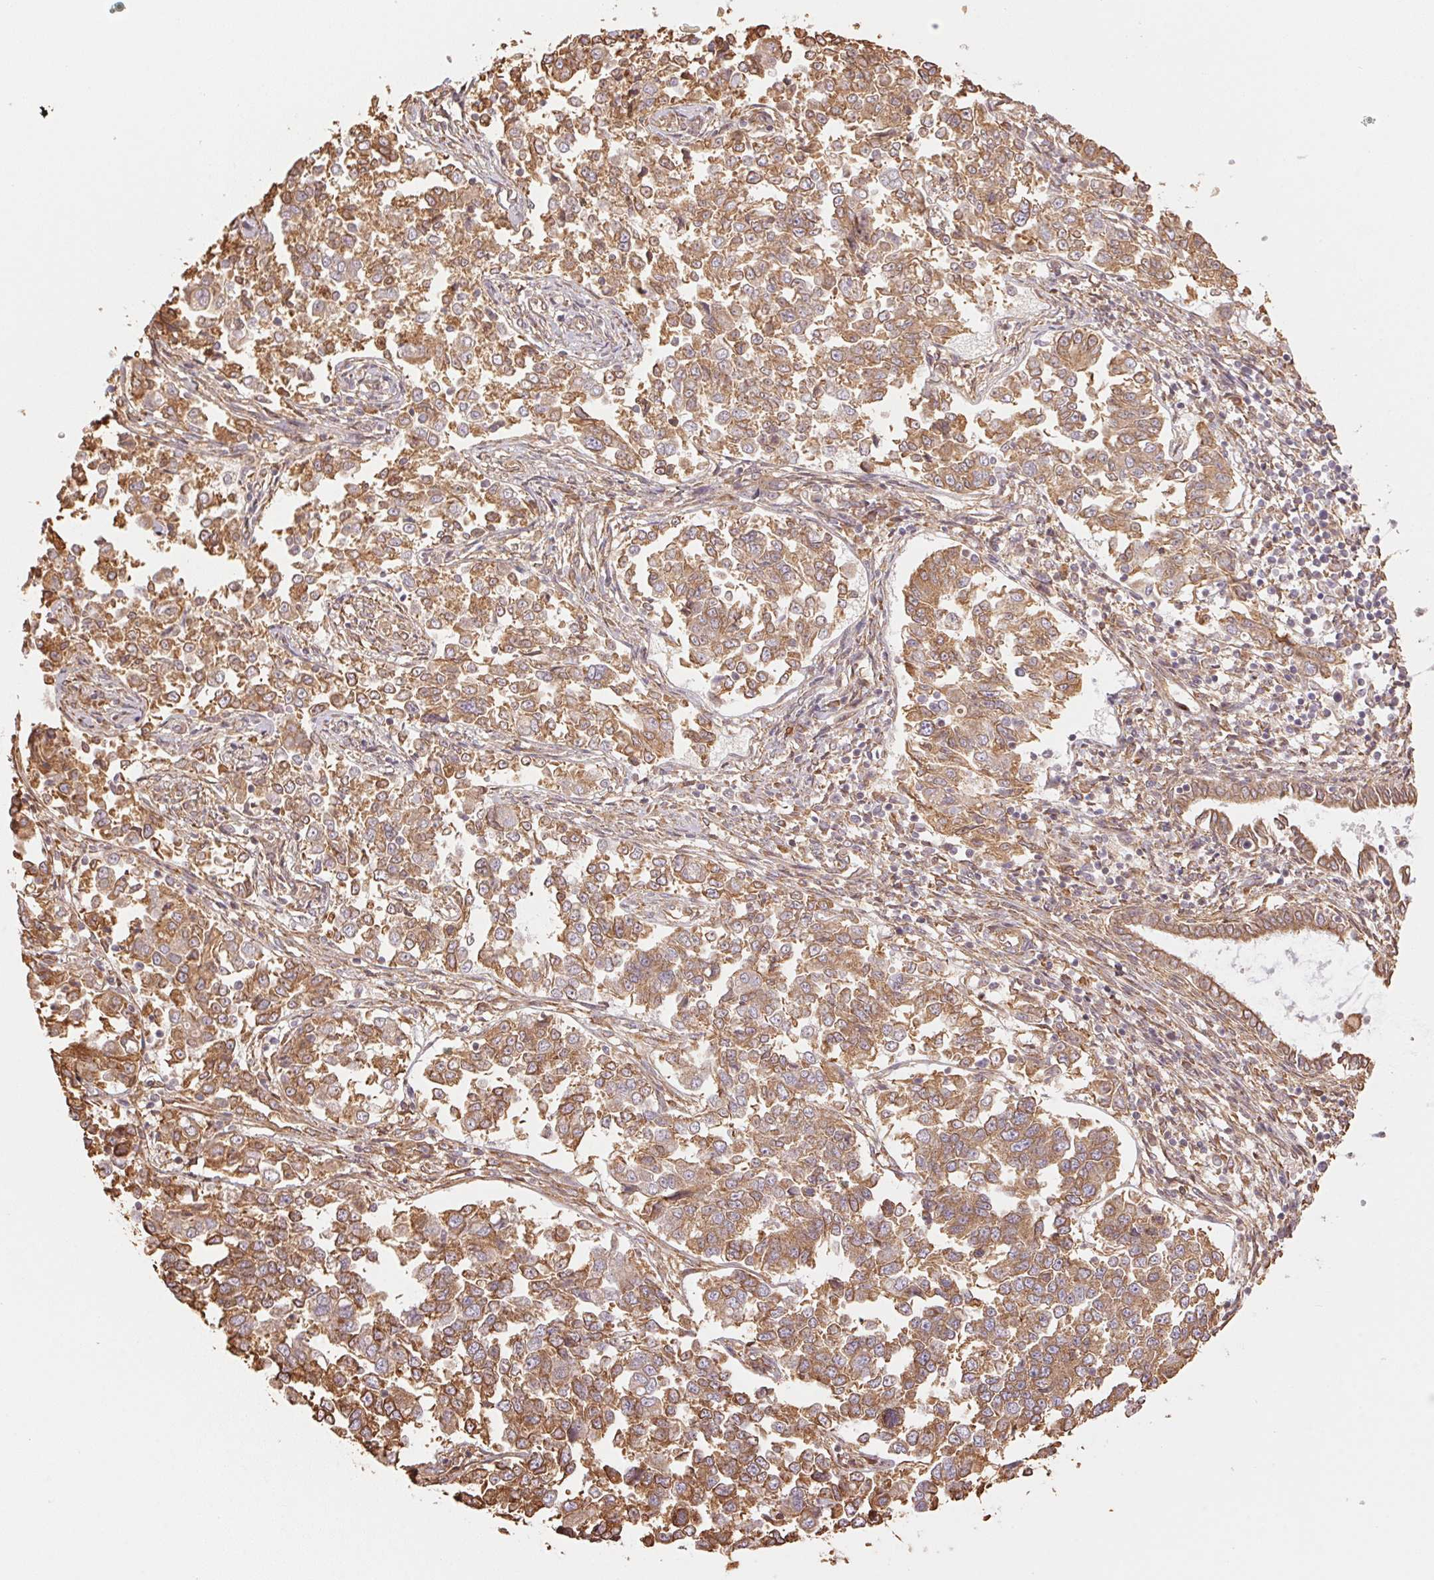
{"staining": {"intensity": "moderate", "quantity": ">75%", "location": "cytoplasmic/membranous"}, "tissue": "endometrial cancer", "cell_type": "Tumor cells", "image_type": "cancer", "snomed": [{"axis": "morphology", "description": "Adenocarcinoma, NOS"}, {"axis": "topography", "description": "Endometrium"}], "caption": "There is medium levels of moderate cytoplasmic/membranous staining in tumor cells of endometrial cancer, as demonstrated by immunohistochemical staining (brown color).", "gene": "C6orf163", "patient": {"sex": "female", "age": 43}}